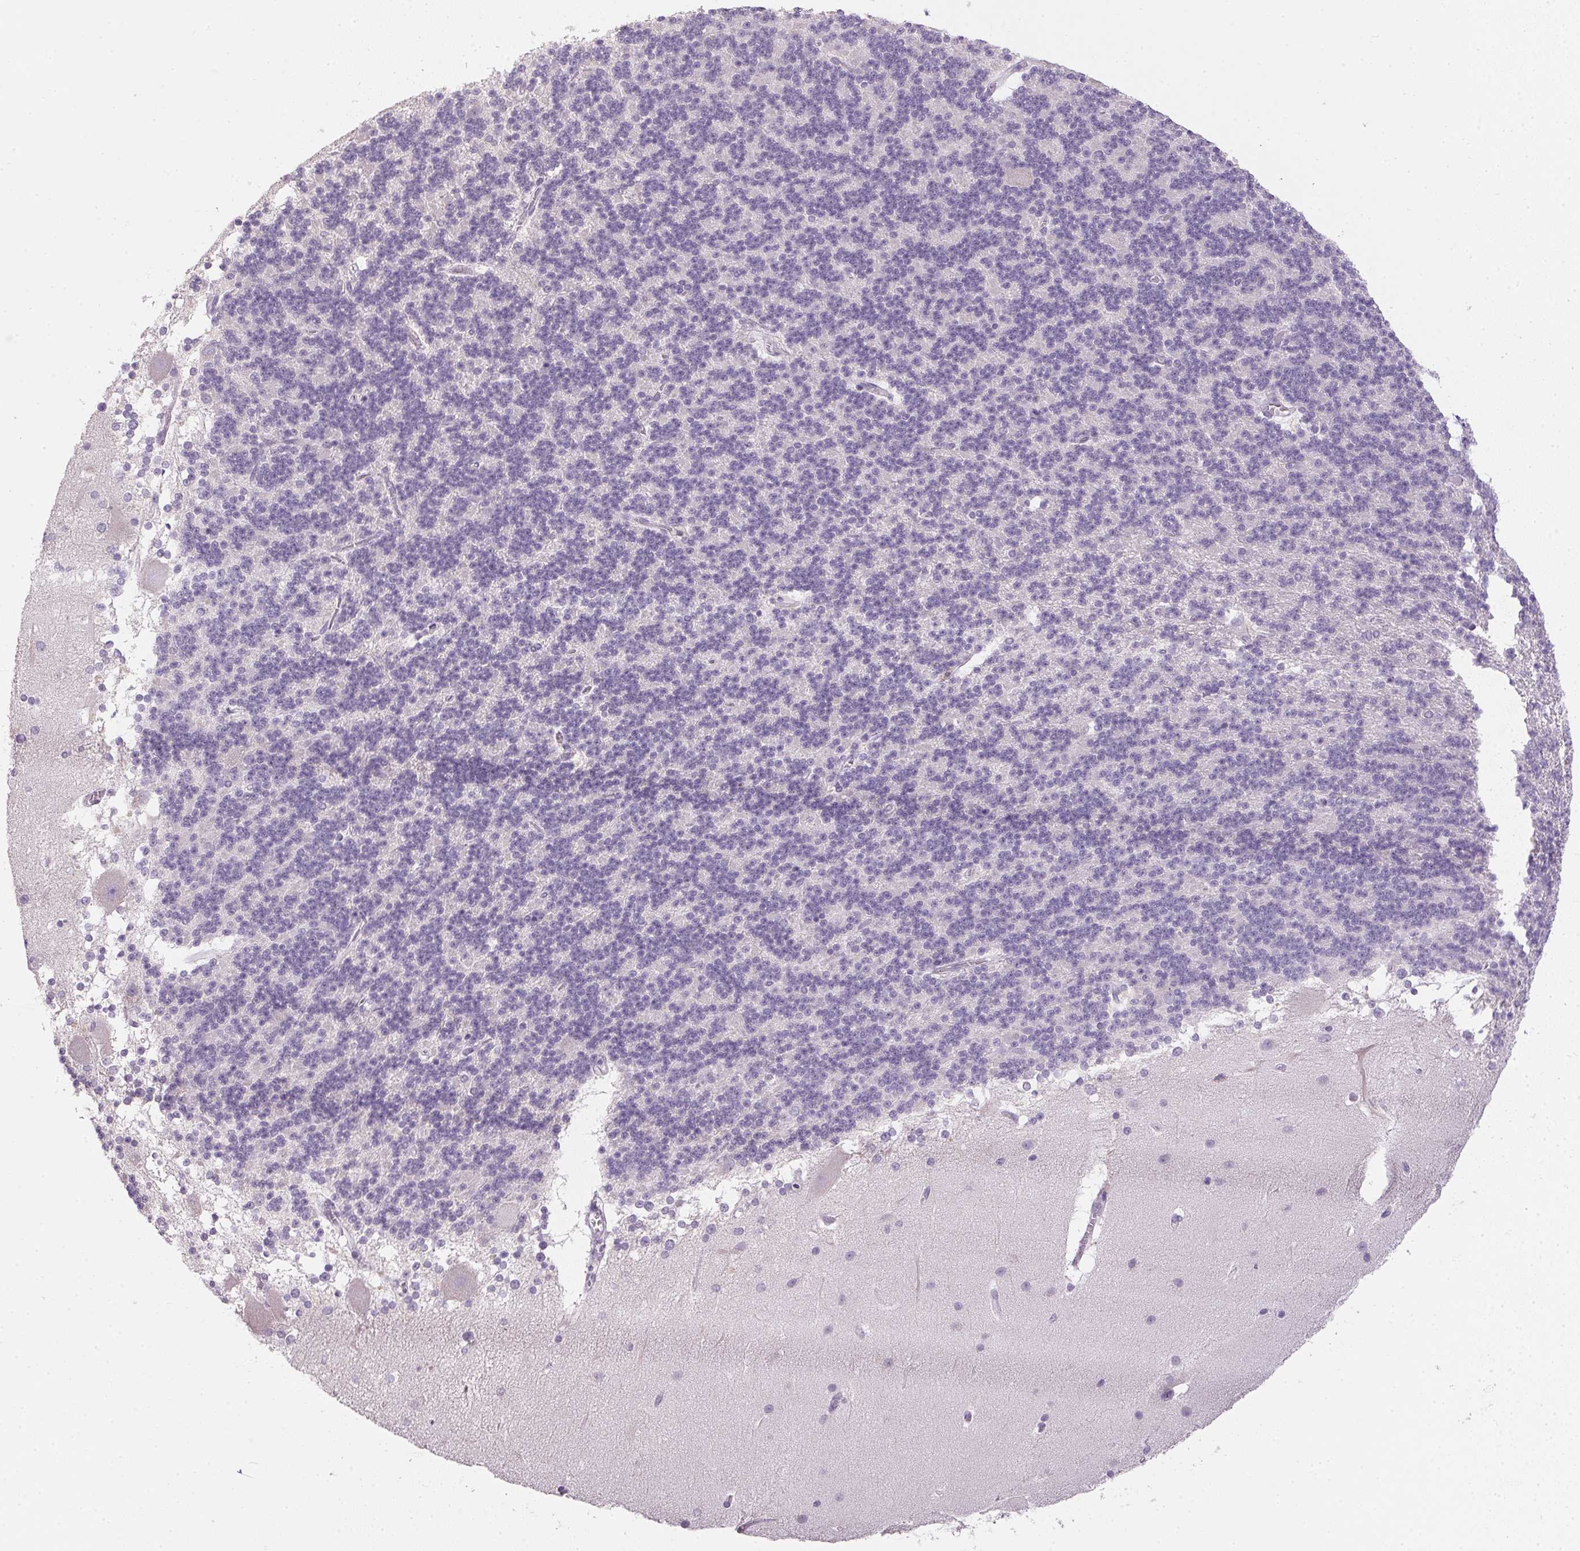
{"staining": {"intensity": "negative", "quantity": "none", "location": "none"}, "tissue": "cerebellum", "cell_type": "Cells in granular layer", "image_type": "normal", "snomed": [{"axis": "morphology", "description": "Normal tissue, NOS"}, {"axis": "topography", "description": "Cerebellum"}], "caption": "DAB immunohistochemical staining of normal human cerebellum exhibits no significant staining in cells in granular layer.", "gene": "SPACA9", "patient": {"sex": "female", "age": 19}}